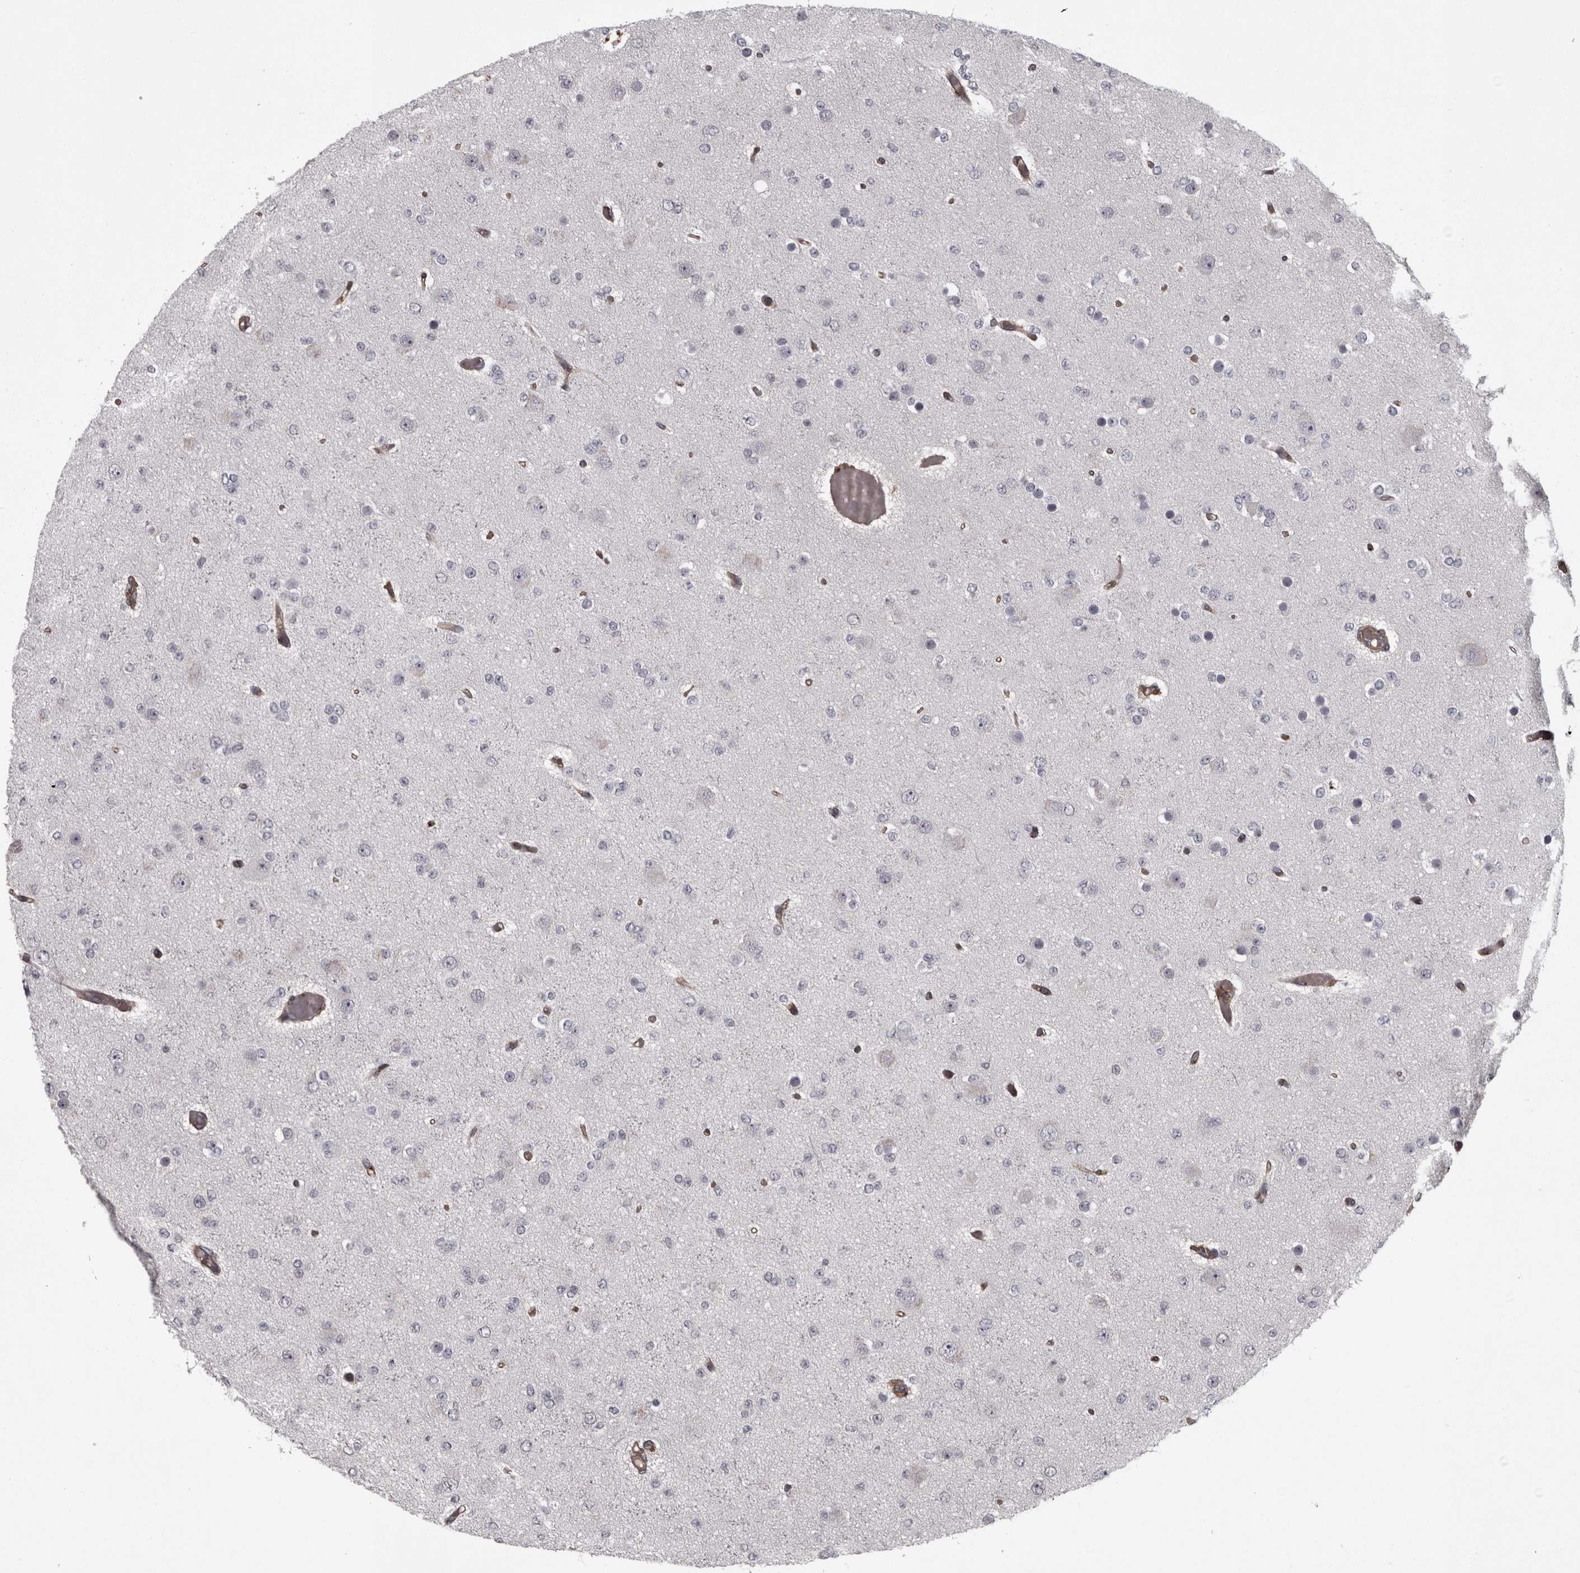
{"staining": {"intensity": "negative", "quantity": "none", "location": "none"}, "tissue": "glioma", "cell_type": "Tumor cells", "image_type": "cancer", "snomed": [{"axis": "morphology", "description": "Glioma, malignant, Low grade"}, {"axis": "topography", "description": "Brain"}], "caption": "Immunohistochemistry (IHC) of glioma reveals no expression in tumor cells.", "gene": "RSU1", "patient": {"sex": "female", "age": 22}}